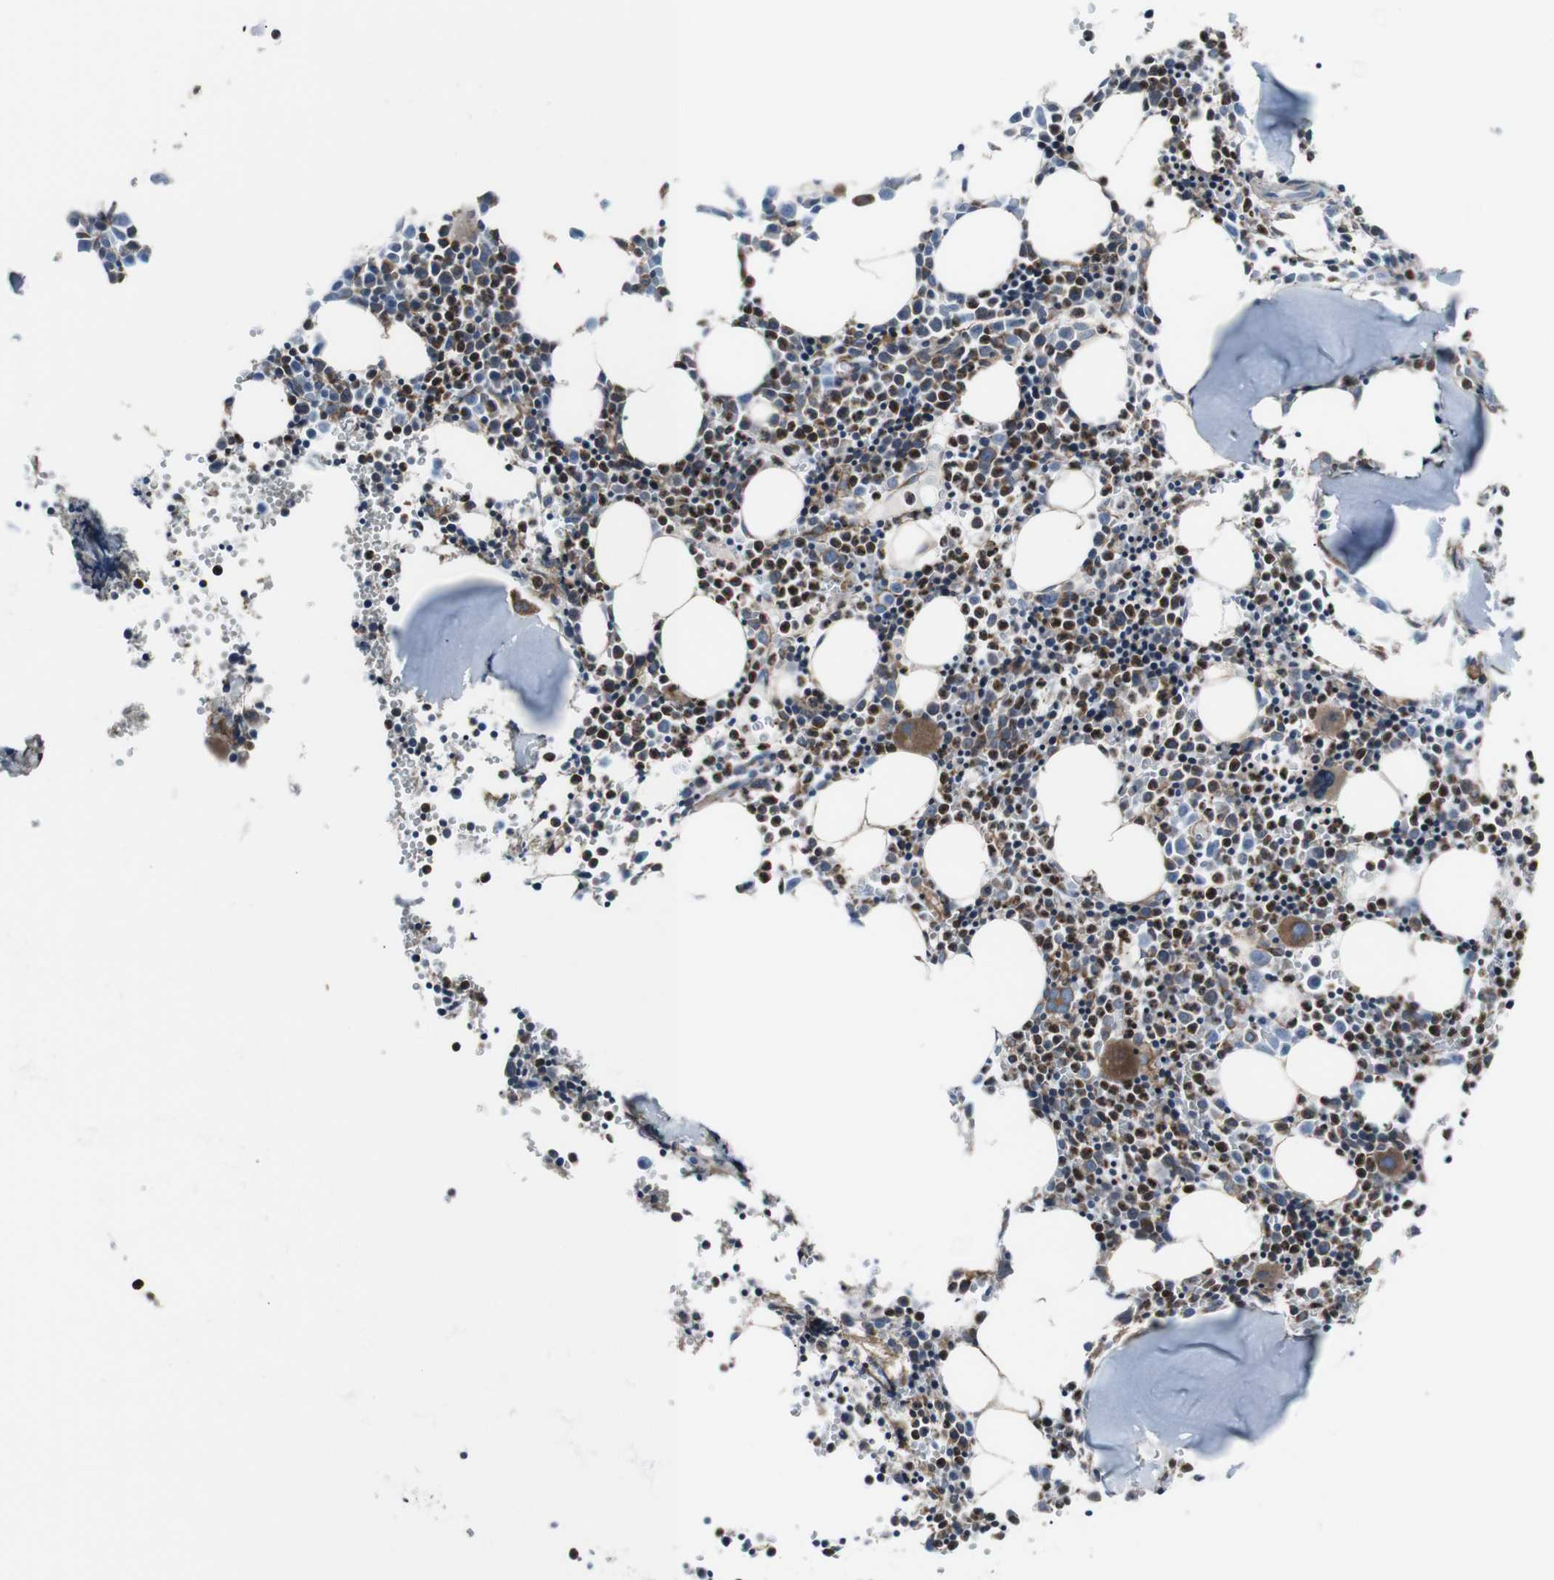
{"staining": {"intensity": "moderate", "quantity": ">75%", "location": "cytoplasmic/membranous"}, "tissue": "bone marrow", "cell_type": "Hematopoietic cells", "image_type": "normal", "snomed": [{"axis": "morphology", "description": "Normal tissue, NOS"}, {"axis": "morphology", "description": "Inflammation, NOS"}, {"axis": "topography", "description": "Bone marrow"}], "caption": "Bone marrow stained with immunohistochemistry (IHC) shows moderate cytoplasmic/membranous positivity in about >75% of hematopoietic cells. Ihc stains the protein in brown and the nuclei are stained blue.", "gene": "LNPK", "patient": {"sex": "female", "age": 17}}